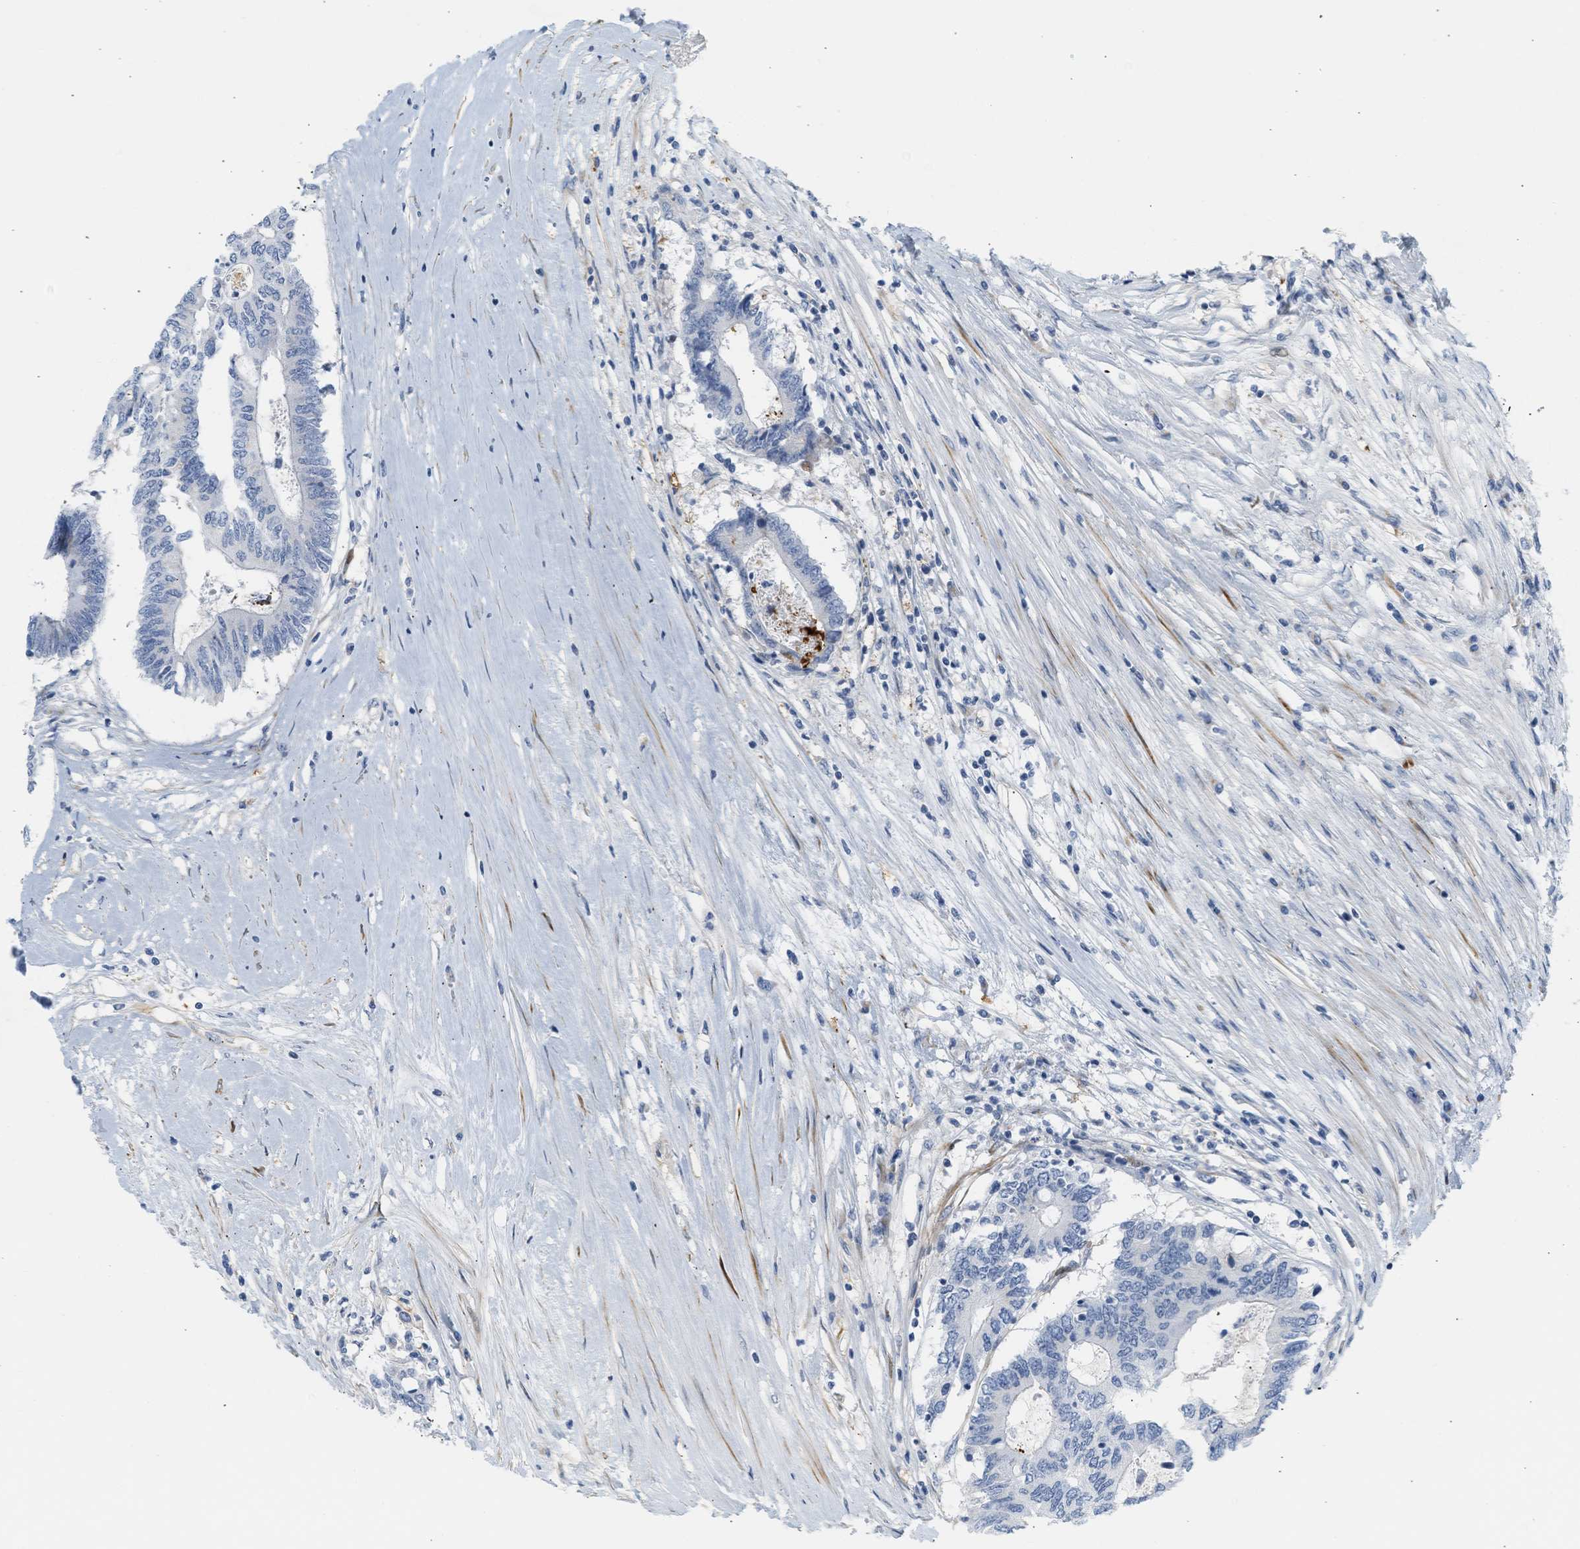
{"staining": {"intensity": "negative", "quantity": "none", "location": "none"}, "tissue": "colorectal cancer", "cell_type": "Tumor cells", "image_type": "cancer", "snomed": [{"axis": "morphology", "description": "Adenocarcinoma, NOS"}, {"axis": "topography", "description": "Rectum"}], "caption": "Immunohistochemical staining of human colorectal cancer (adenocarcinoma) exhibits no significant staining in tumor cells.", "gene": "SLC30A7", "patient": {"sex": "male", "age": 63}}